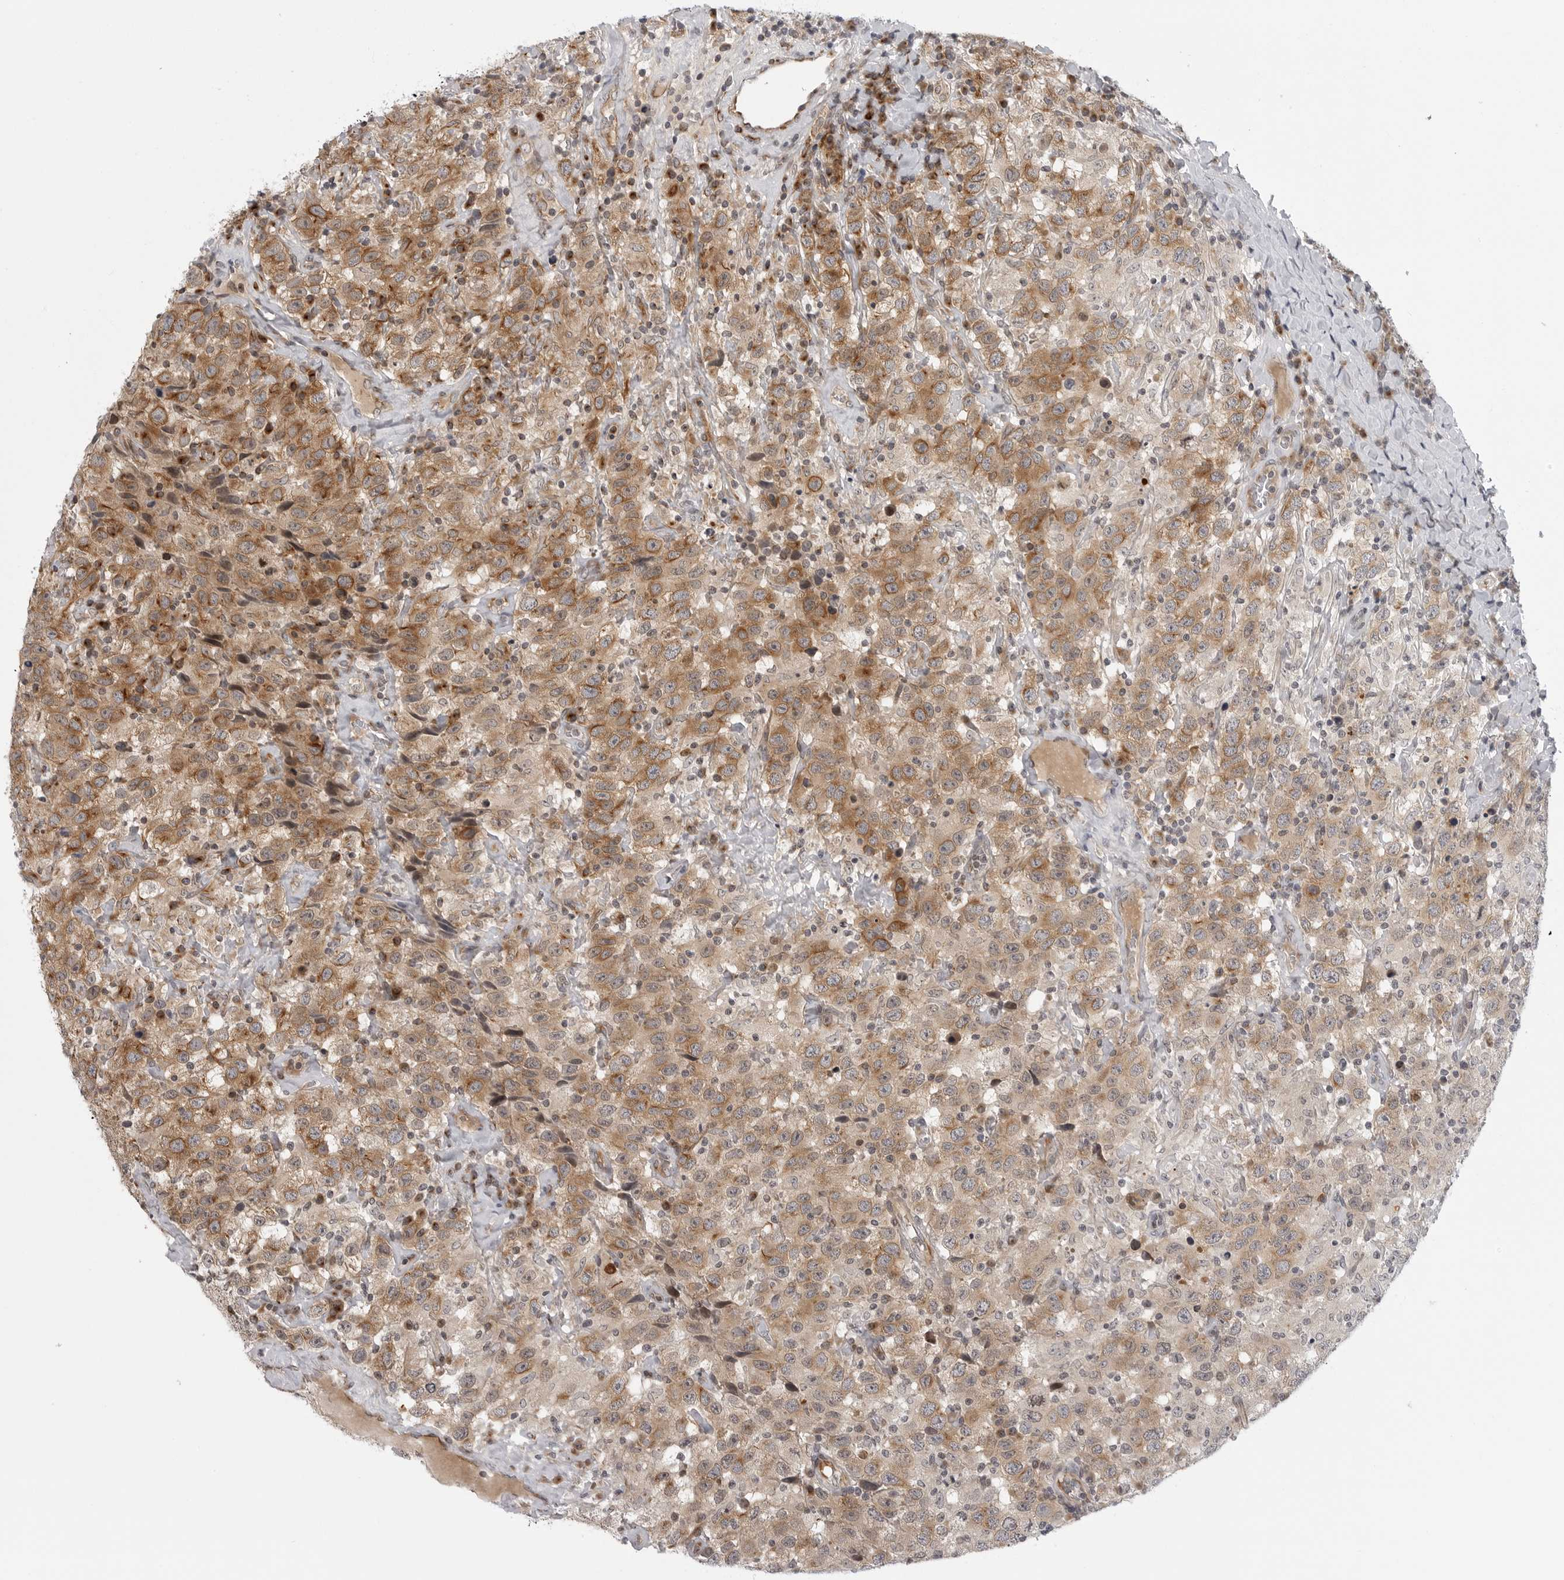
{"staining": {"intensity": "moderate", "quantity": ">75%", "location": "cytoplasmic/membranous"}, "tissue": "testis cancer", "cell_type": "Tumor cells", "image_type": "cancer", "snomed": [{"axis": "morphology", "description": "Seminoma, NOS"}, {"axis": "topography", "description": "Testis"}], "caption": "Immunohistochemical staining of testis cancer displays moderate cytoplasmic/membranous protein expression in about >75% of tumor cells.", "gene": "CD300LD", "patient": {"sex": "male", "age": 41}}